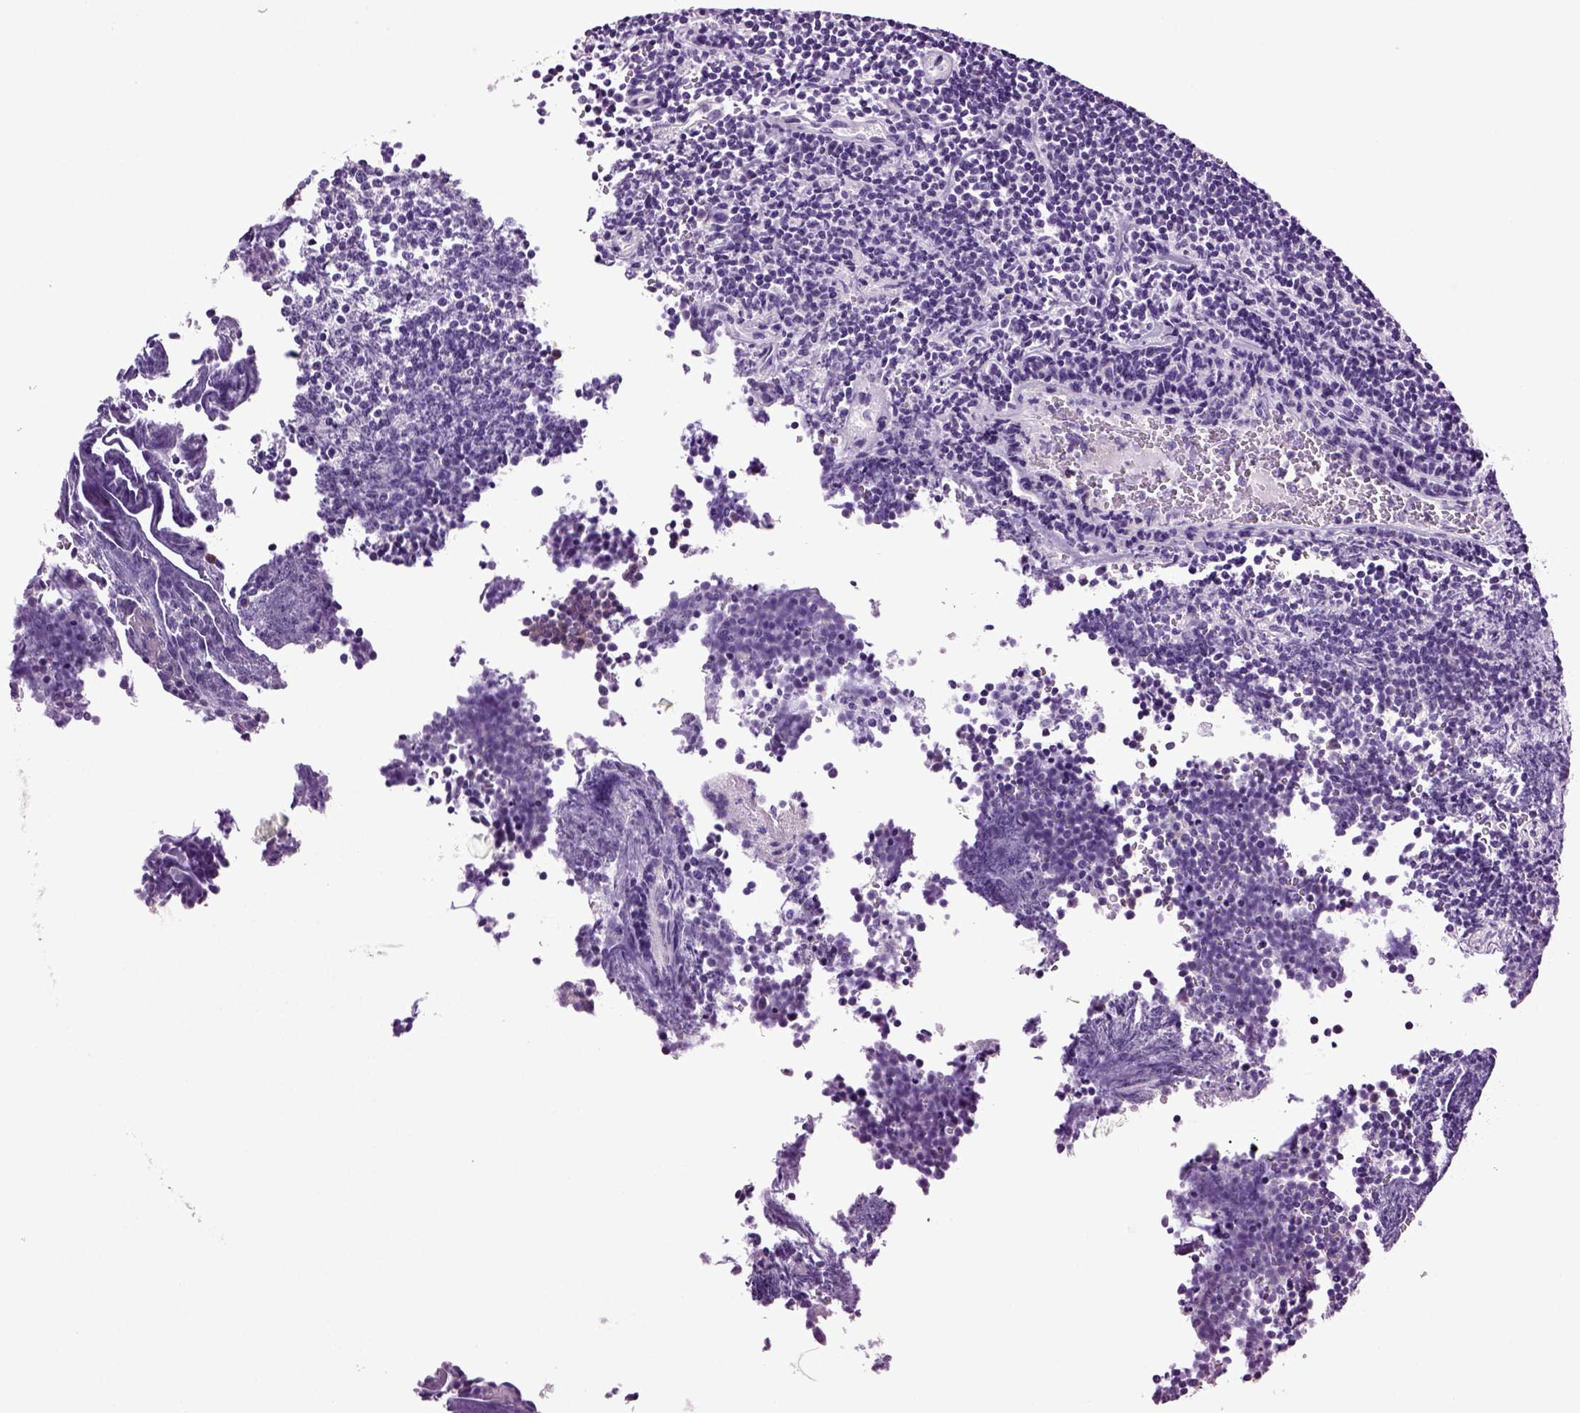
{"staining": {"intensity": "negative", "quantity": "none", "location": "none"}, "tissue": "lymphoma", "cell_type": "Tumor cells", "image_type": "cancer", "snomed": [{"axis": "morphology", "description": "Malignant lymphoma, non-Hodgkin's type, Low grade"}, {"axis": "topography", "description": "Brain"}], "caption": "Micrograph shows no protein expression in tumor cells of malignant lymphoma, non-Hodgkin's type (low-grade) tissue.", "gene": "PLCH2", "patient": {"sex": "female", "age": 66}}